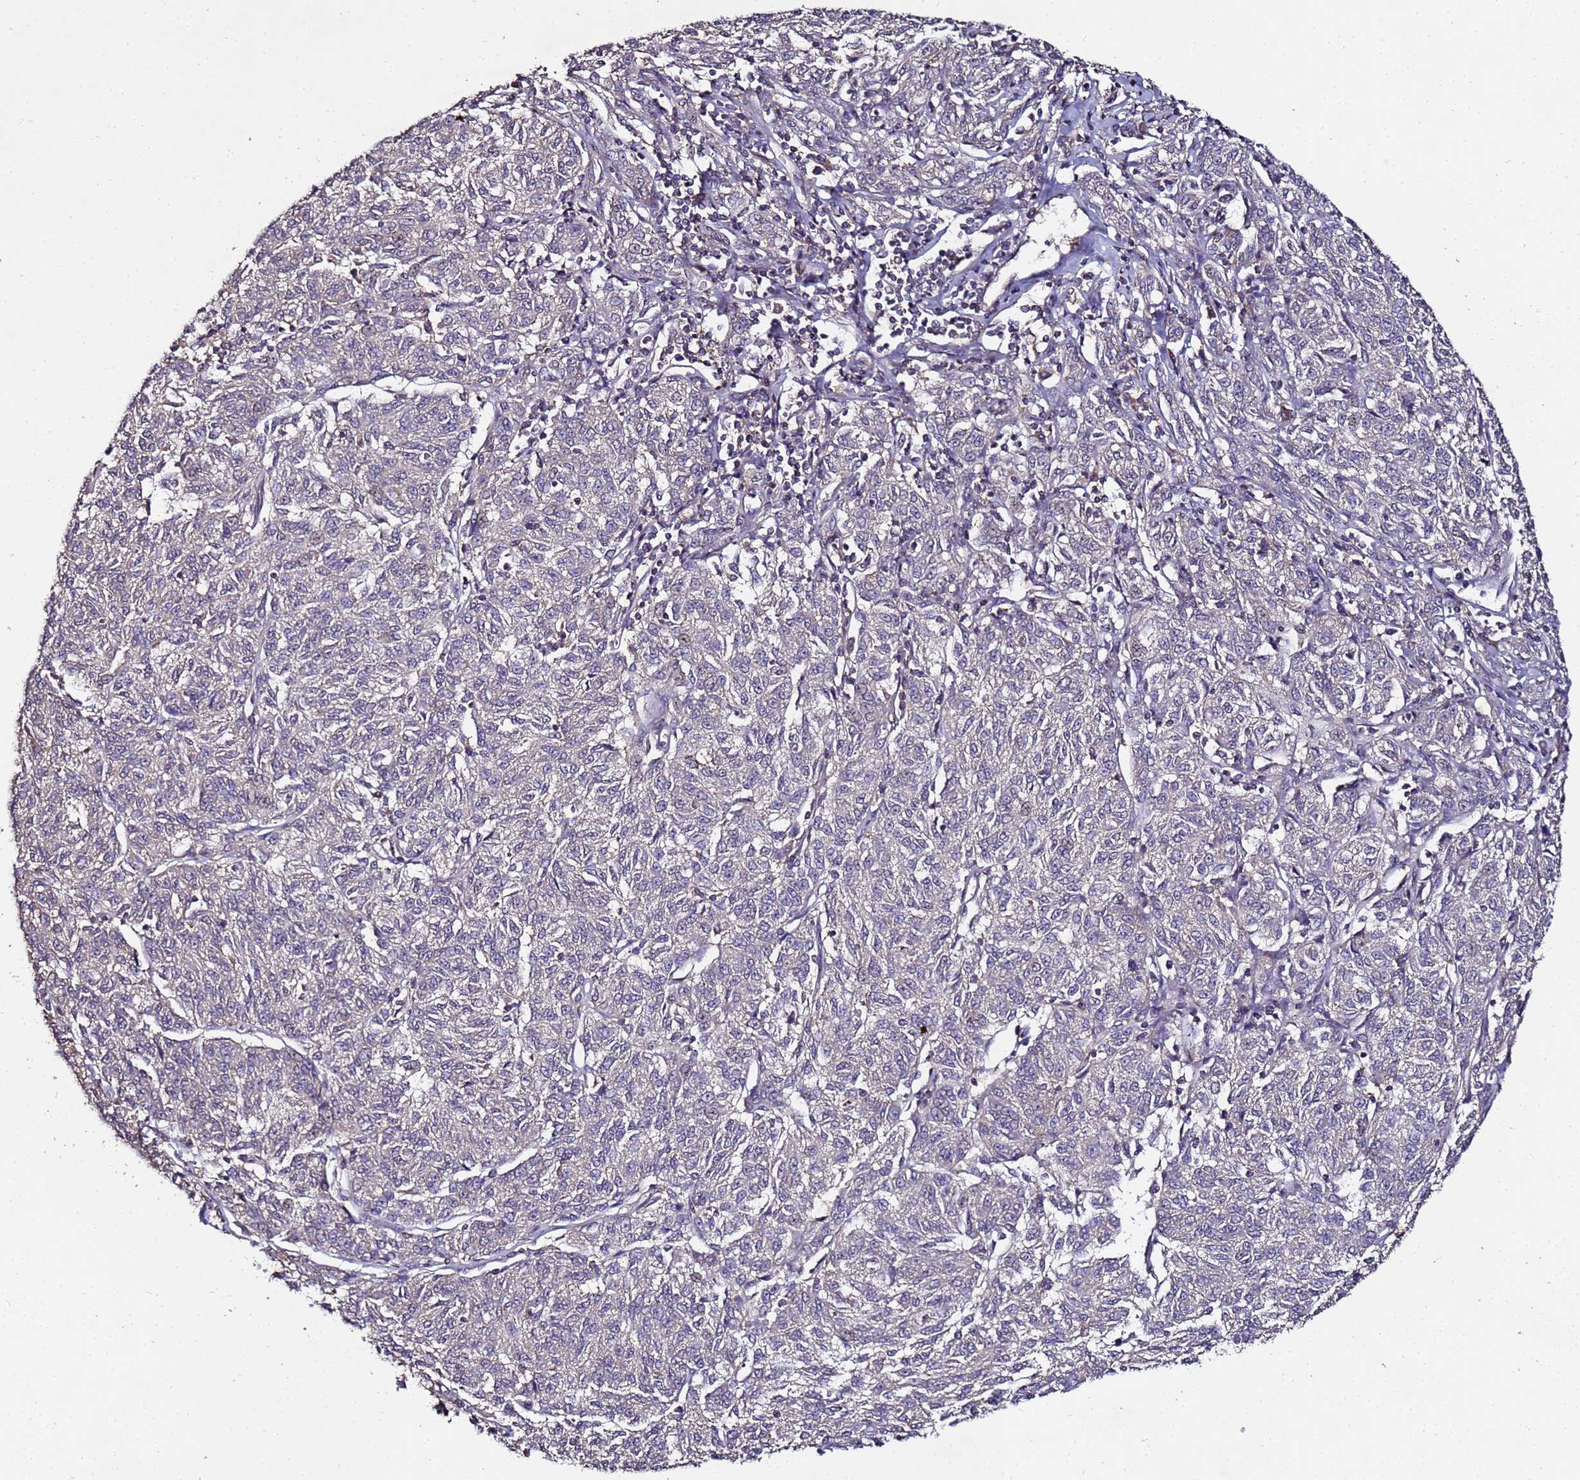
{"staining": {"intensity": "negative", "quantity": "none", "location": "none"}, "tissue": "melanoma", "cell_type": "Tumor cells", "image_type": "cancer", "snomed": [{"axis": "morphology", "description": "Malignant melanoma, NOS"}, {"axis": "topography", "description": "Skin"}], "caption": "A high-resolution image shows immunohistochemistry (IHC) staining of melanoma, which demonstrates no significant staining in tumor cells.", "gene": "ANKRD17", "patient": {"sex": "female", "age": 72}}